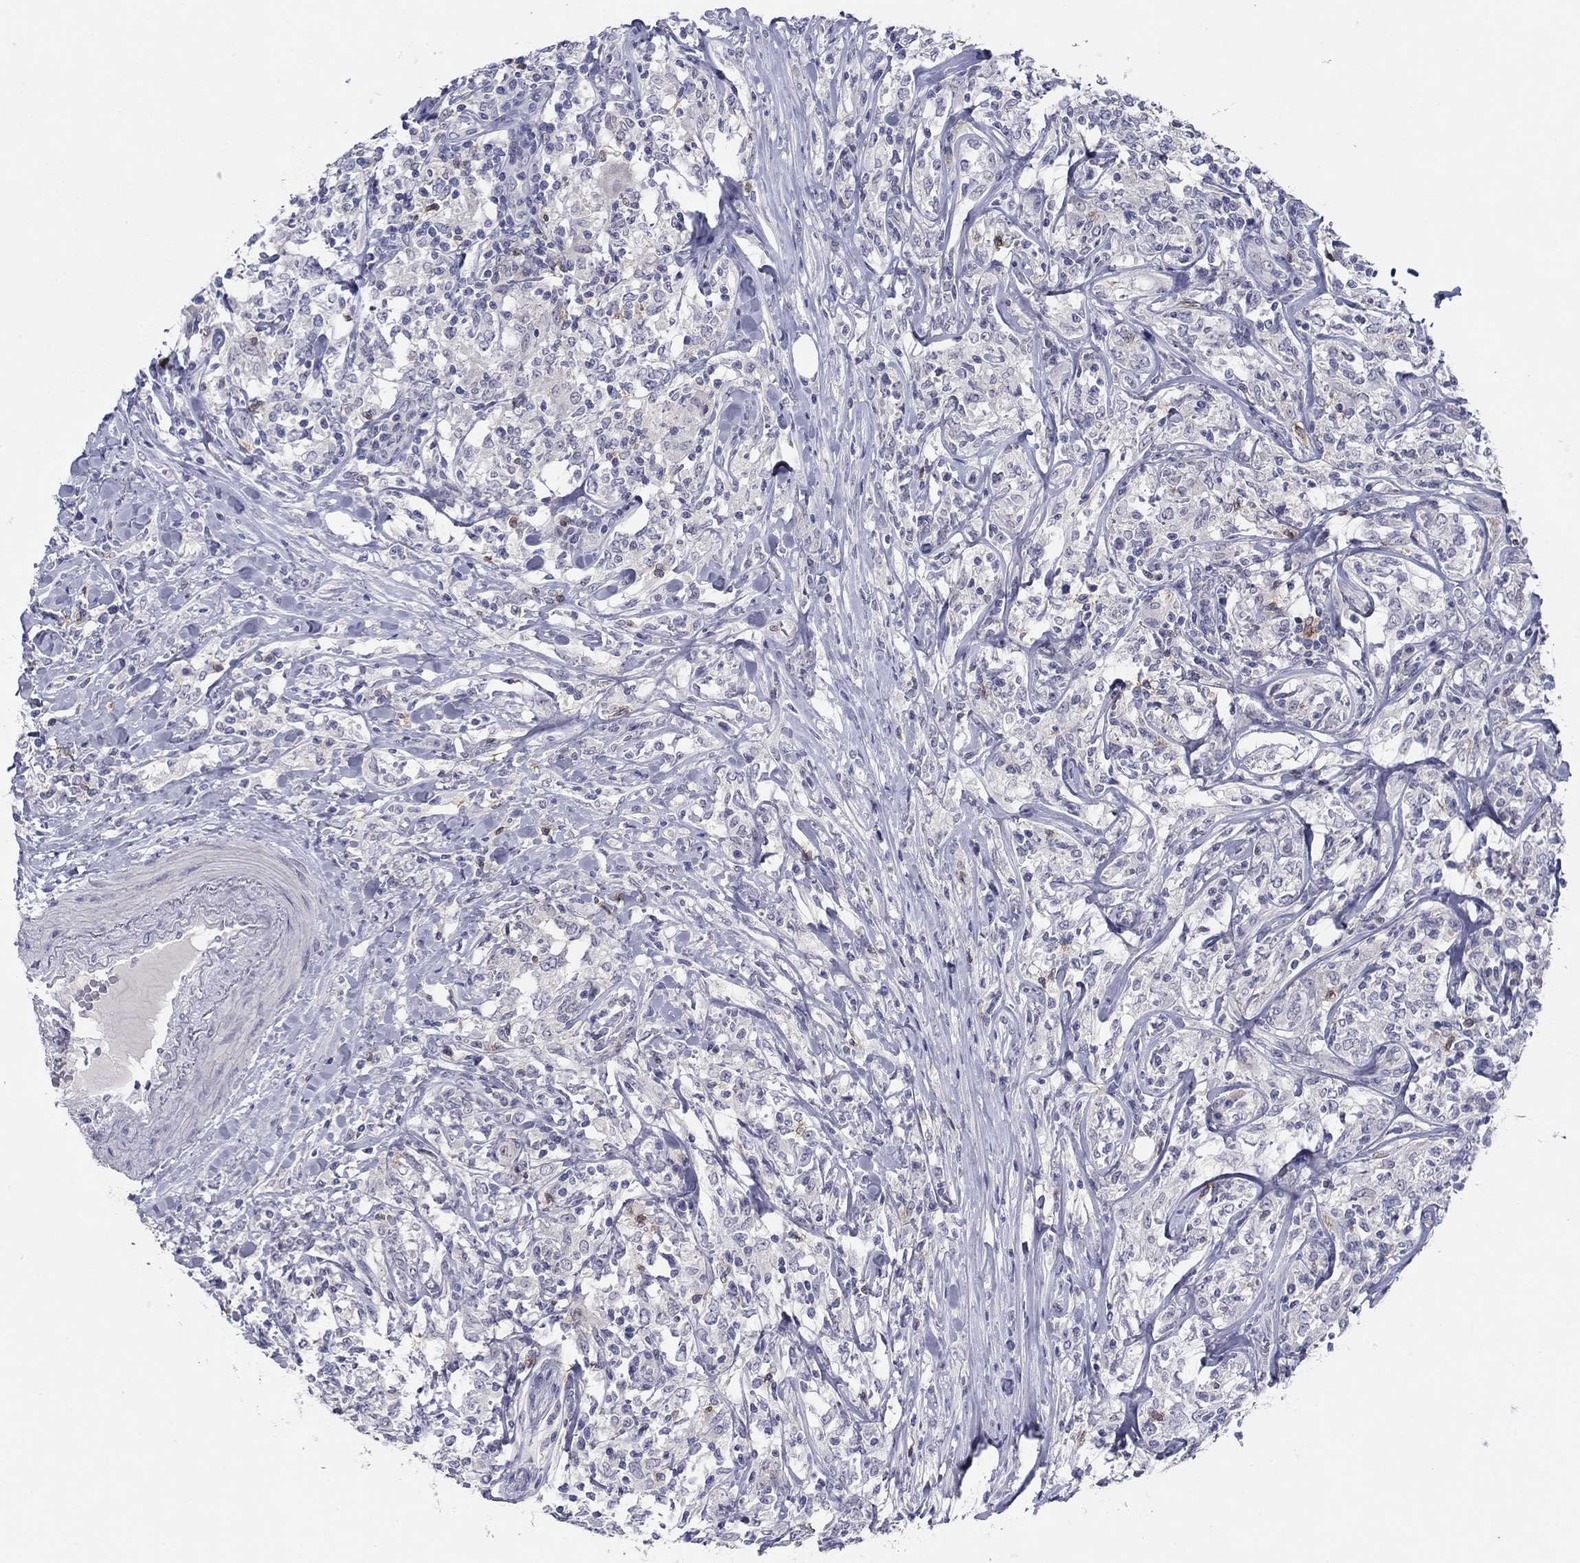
{"staining": {"intensity": "negative", "quantity": "none", "location": "none"}, "tissue": "lymphoma", "cell_type": "Tumor cells", "image_type": "cancer", "snomed": [{"axis": "morphology", "description": "Malignant lymphoma, non-Hodgkin's type, High grade"}, {"axis": "topography", "description": "Lymph node"}], "caption": "DAB (3,3'-diaminobenzidine) immunohistochemical staining of human malignant lymphoma, non-Hodgkin's type (high-grade) demonstrates no significant expression in tumor cells.", "gene": "ITGAE", "patient": {"sex": "female", "age": 84}}